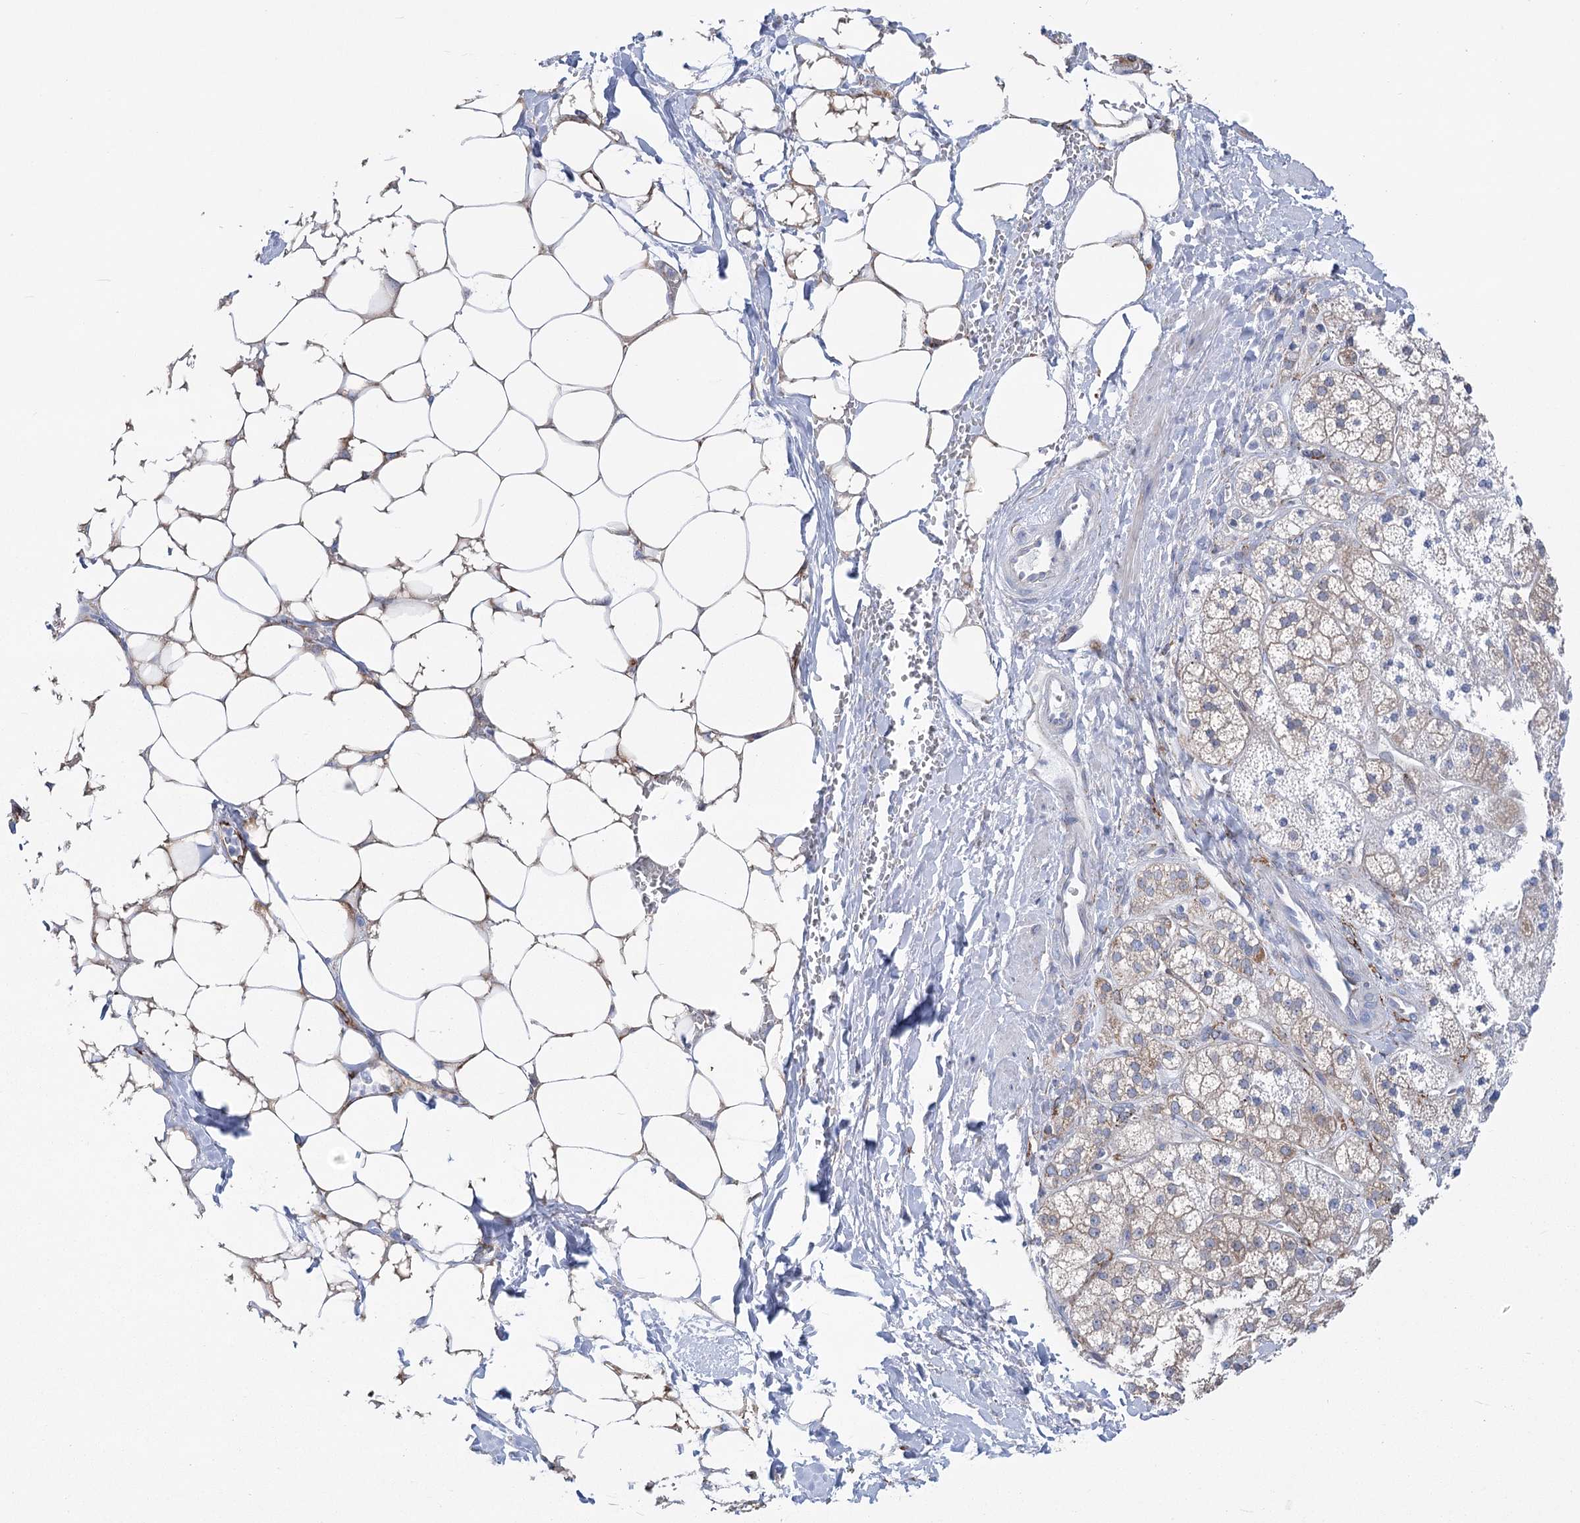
{"staining": {"intensity": "moderate", "quantity": "<25%", "location": "cytoplasmic/membranous"}, "tissue": "adrenal gland", "cell_type": "Glandular cells", "image_type": "normal", "snomed": [{"axis": "morphology", "description": "Normal tissue, NOS"}, {"axis": "topography", "description": "Adrenal gland"}], "caption": "Immunohistochemical staining of normal adrenal gland demonstrates low levels of moderate cytoplasmic/membranous positivity in approximately <25% of glandular cells.", "gene": "YTHDC2", "patient": {"sex": "male", "age": 56}}